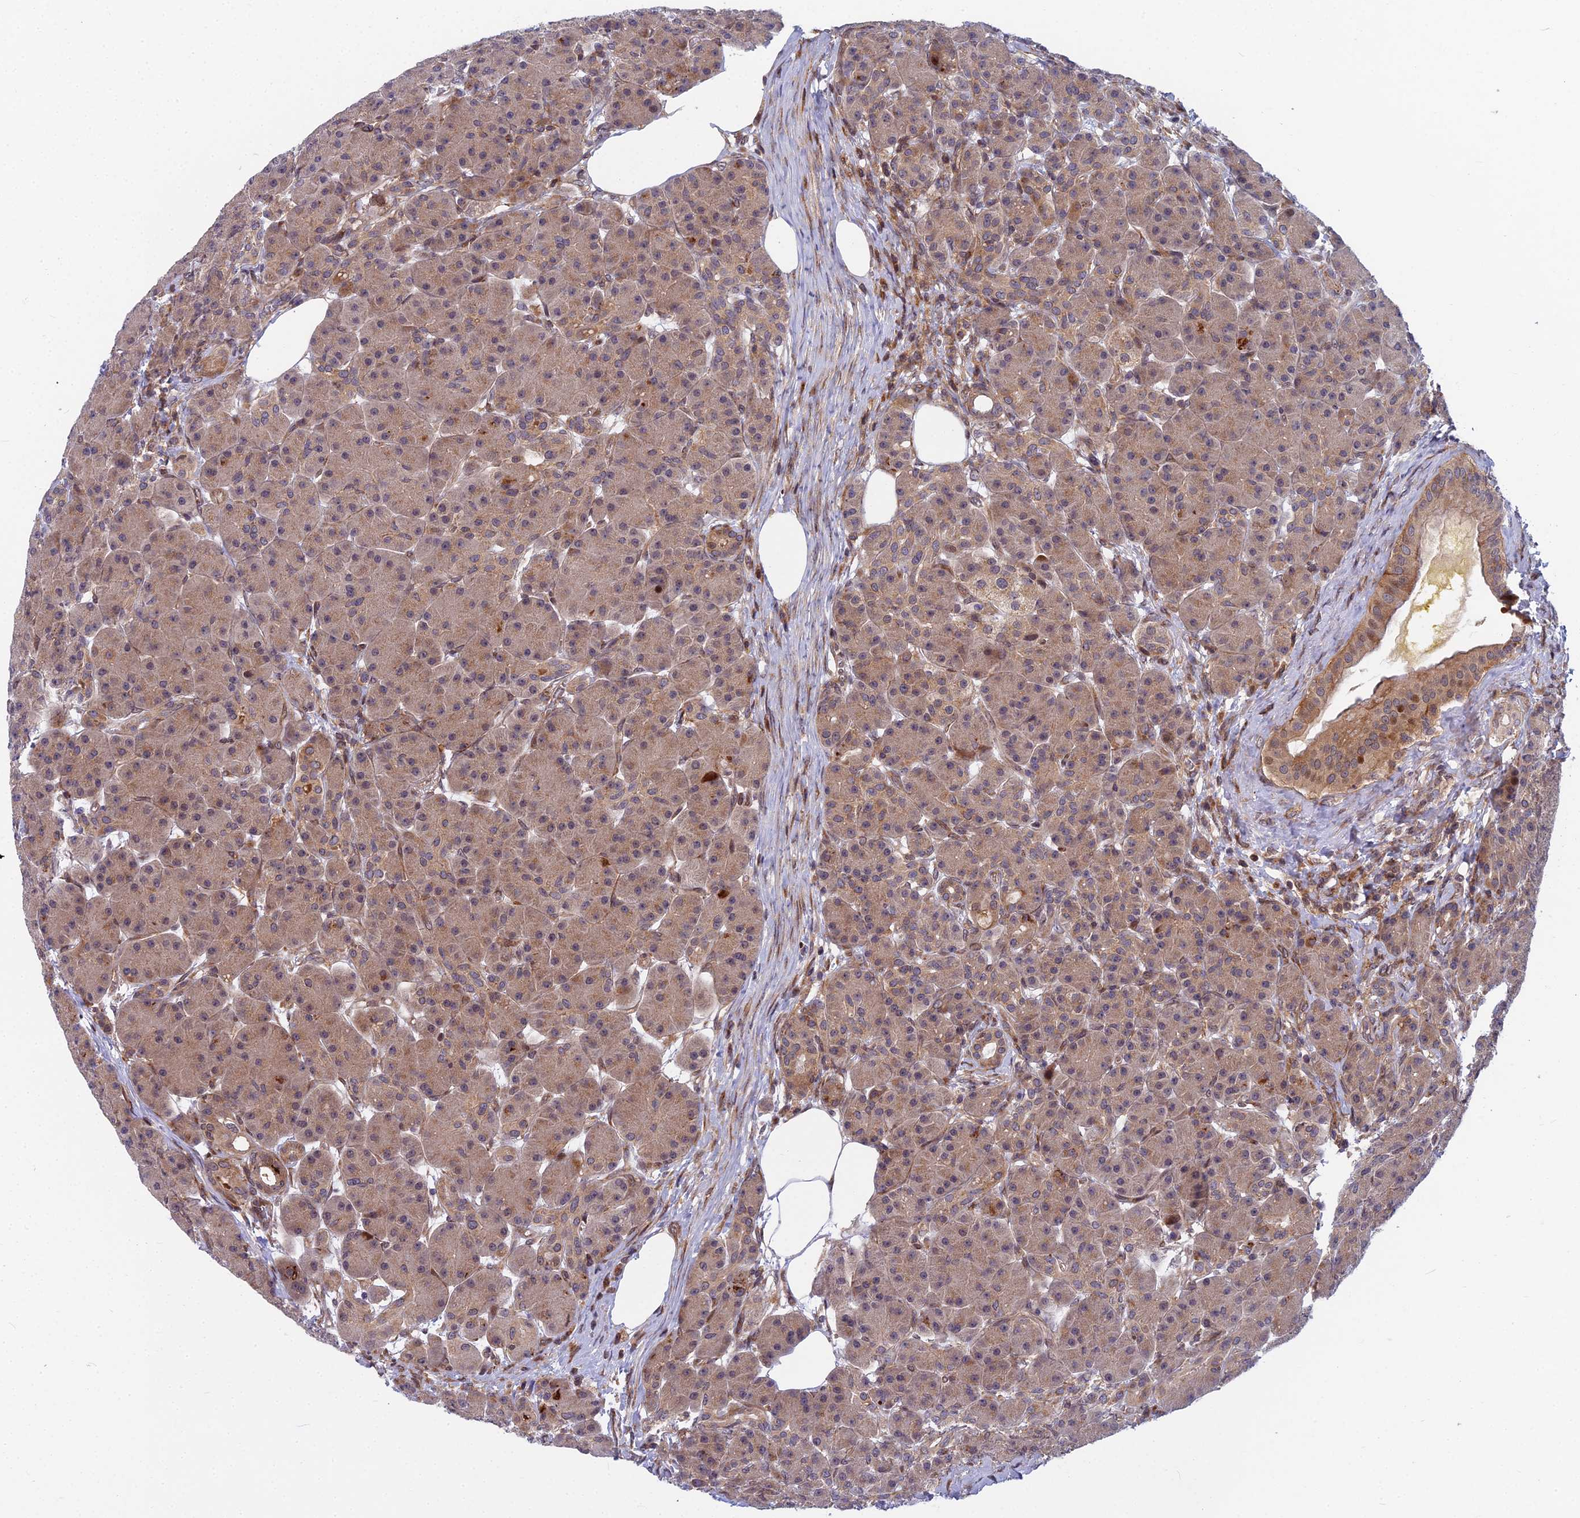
{"staining": {"intensity": "moderate", "quantity": ">75%", "location": "cytoplasmic/membranous,nuclear"}, "tissue": "pancreas", "cell_type": "Exocrine glandular cells", "image_type": "normal", "snomed": [{"axis": "morphology", "description": "Normal tissue, NOS"}, {"axis": "topography", "description": "Pancreas"}], "caption": "Immunohistochemistry (IHC) micrograph of benign human pancreas stained for a protein (brown), which demonstrates medium levels of moderate cytoplasmic/membranous,nuclear positivity in about >75% of exocrine glandular cells.", "gene": "COMMD2", "patient": {"sex": "male", "age": 63}}